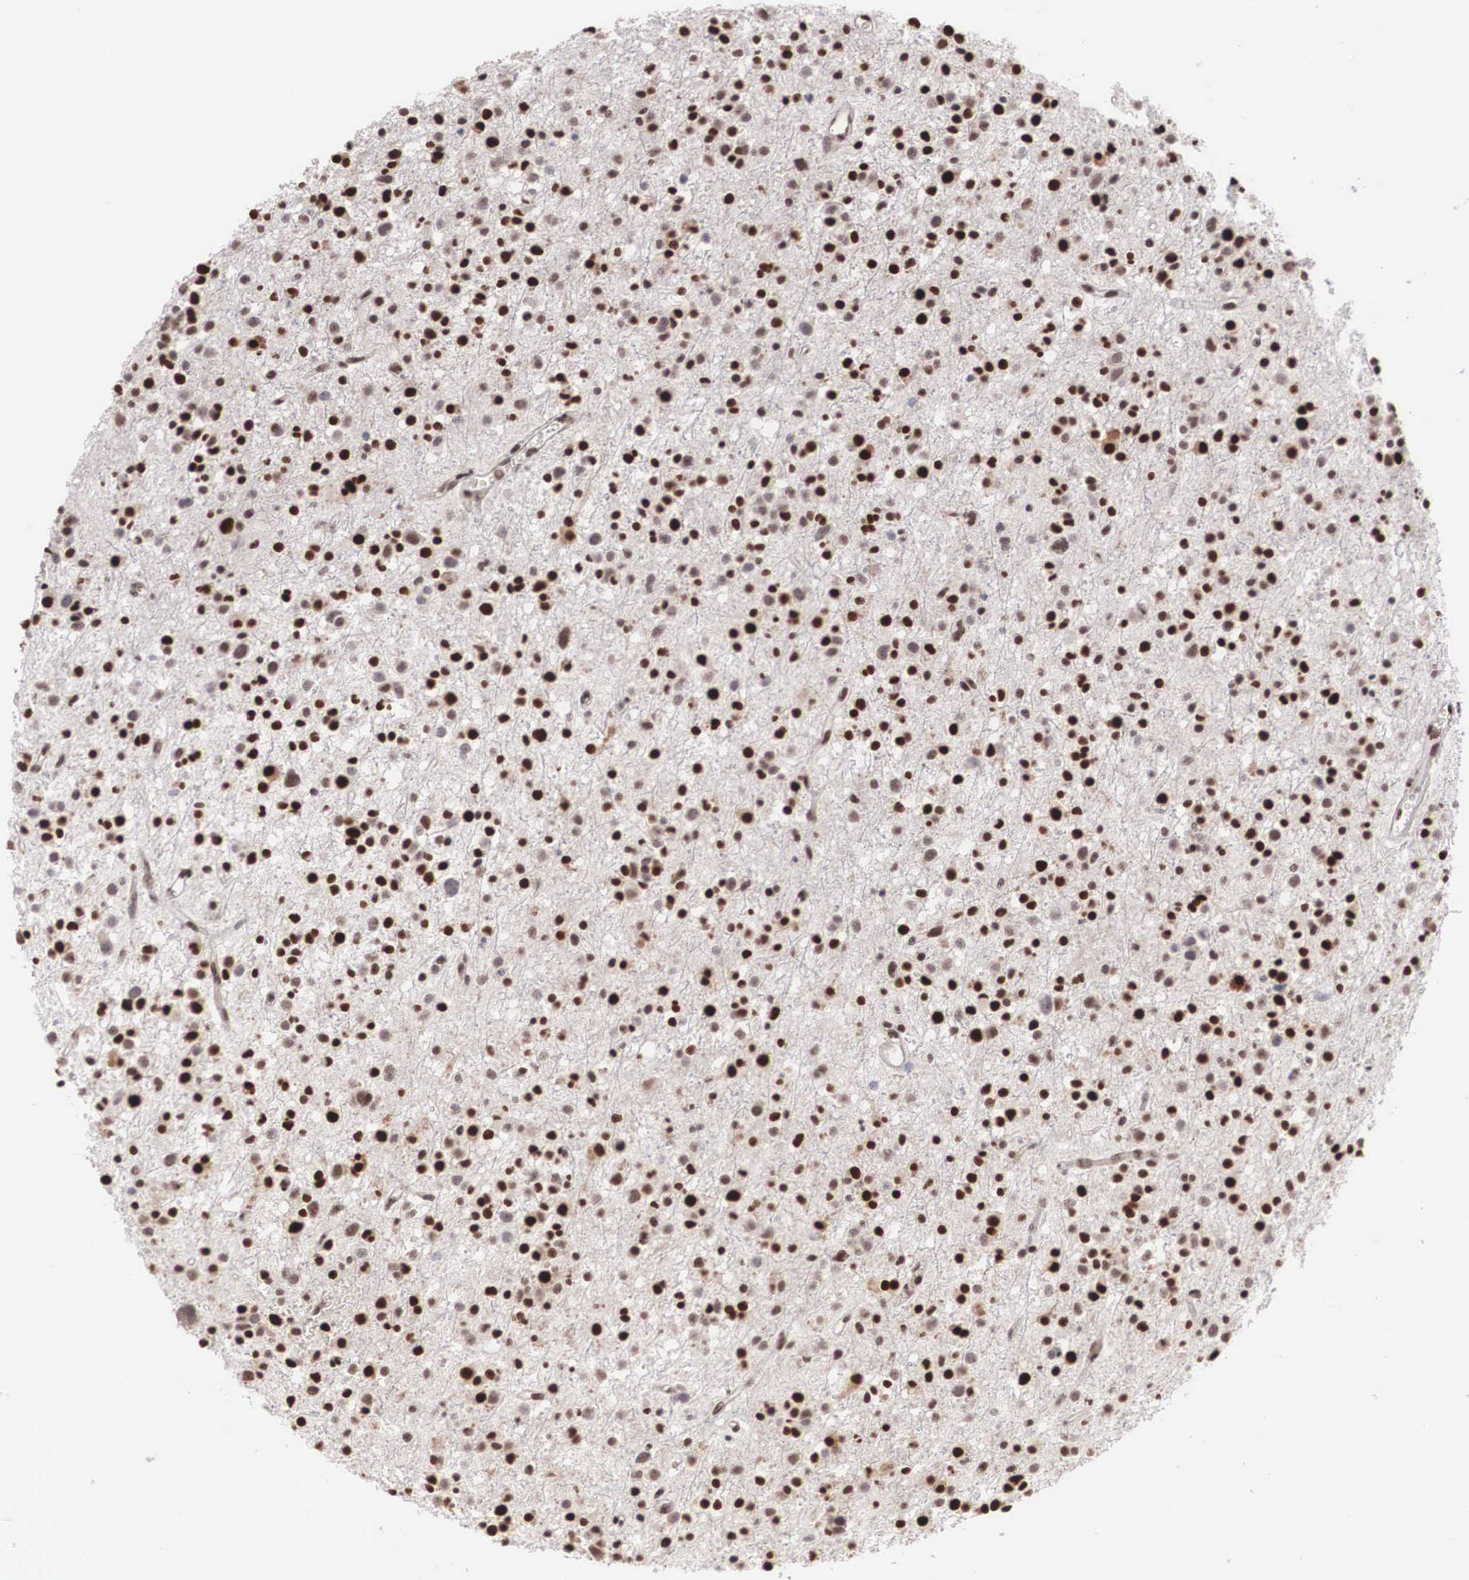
{"staining": {"intensity": "moderate", "quantity": "25%-75%", "location": "nuclear"}, "tissue": "glioma", "cell_type": "Tumor cells", "image_type": "cancer", "snomed": [{"axis": "morphology", "description": "Glioma, malignant, Low grade"}, {"axis": "topography", "description": "Brain"}], "caption": "The micrograph exhibits staining of glioma, revealing moderate nuclear protein positivity (brown color) within tumor cells.", "gene": "HTATSF1", "patient": {"sex": "female", "age": 36}}